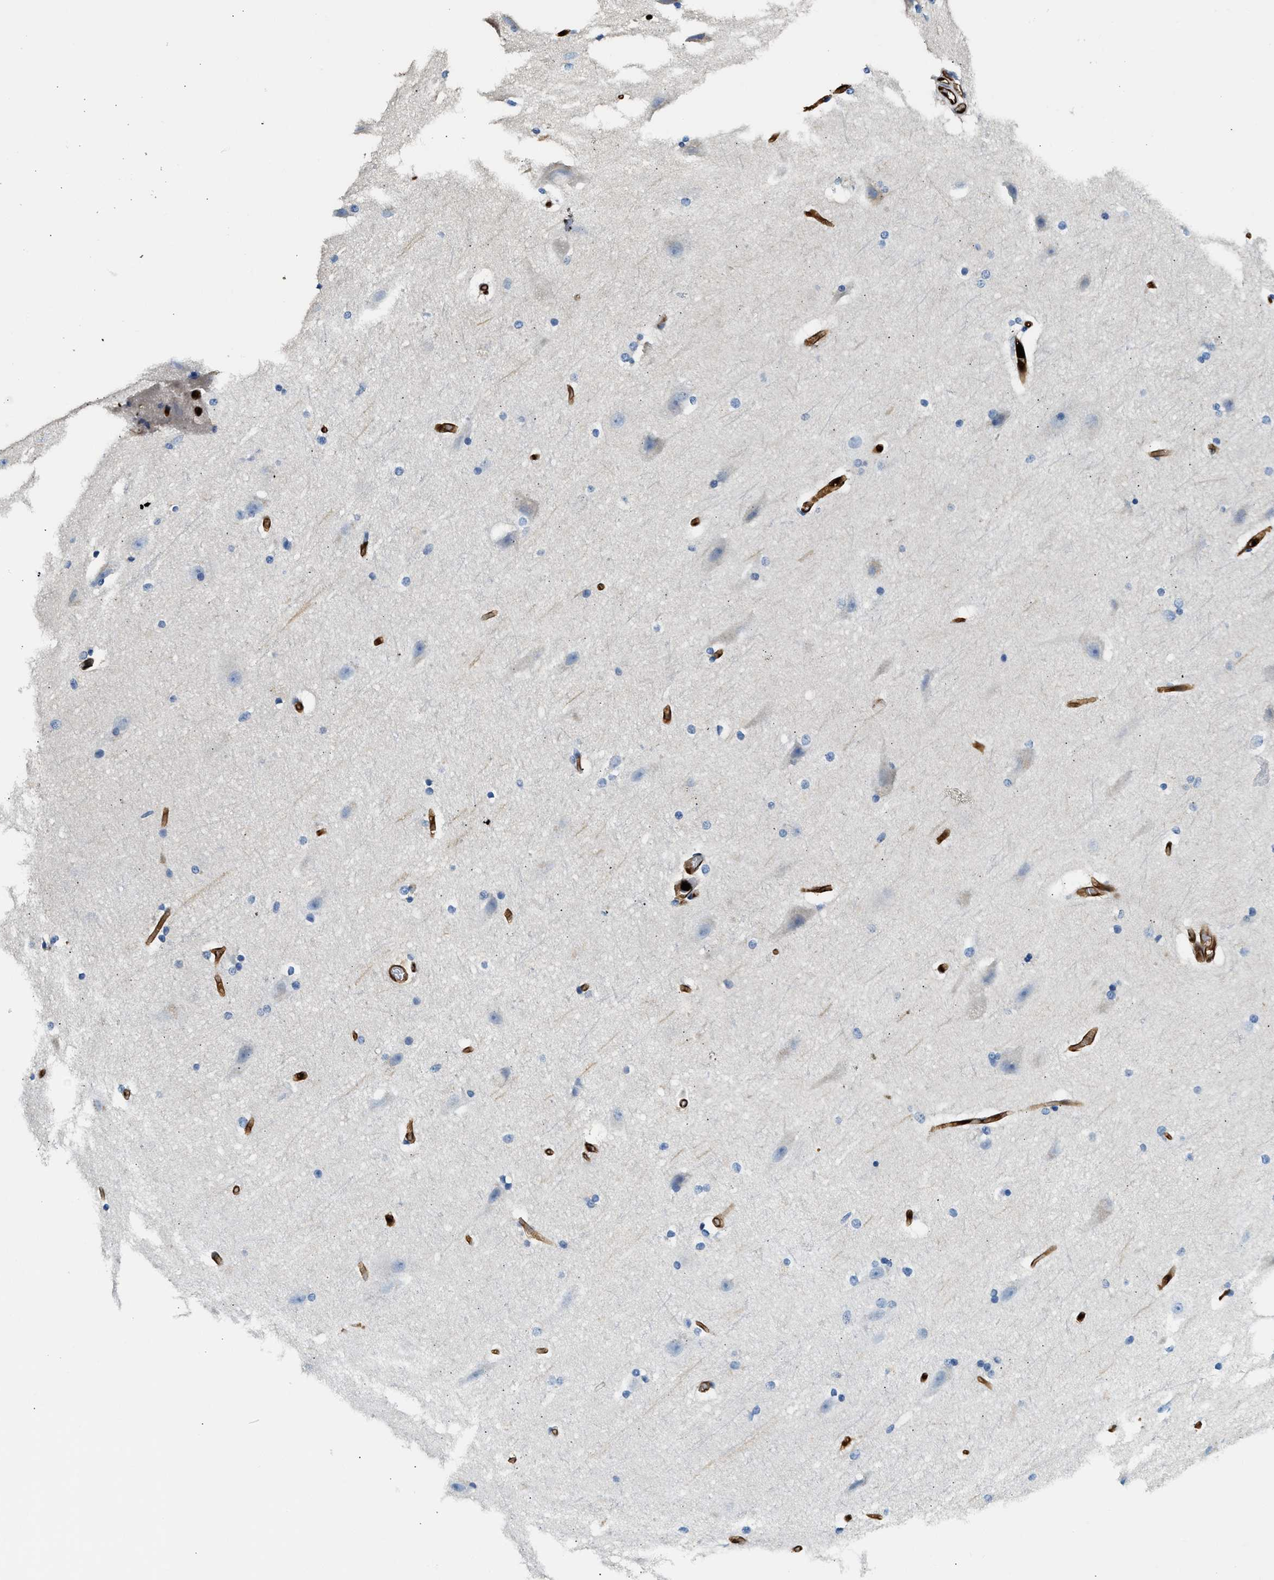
{"staining": {"intensity": "moderate", "quantity": ">75%", "location": "cytoplasmic/membranous"}, "tissue": "cerebral cortex", "cell_type": "Endothelial cells", "image_type": "normal", "snomed": [{"axis": "morphology", "description": "Normal tissue, NOS"}, {"axis": "topography", "description": "Cerebral cortex"}, {"axis": "topography", "description": "Hippocampus"}], "caption": "Immunohistochemistry (IHC) image of normal cerebral cortex stained for a protein (brown), which exhibits medium levels of moderate cytoplasmic/membranous staining in approximately >75% of endothelial cells.", "gene": "ANXA3", "patient": {"sex": "female", "age": 19}}